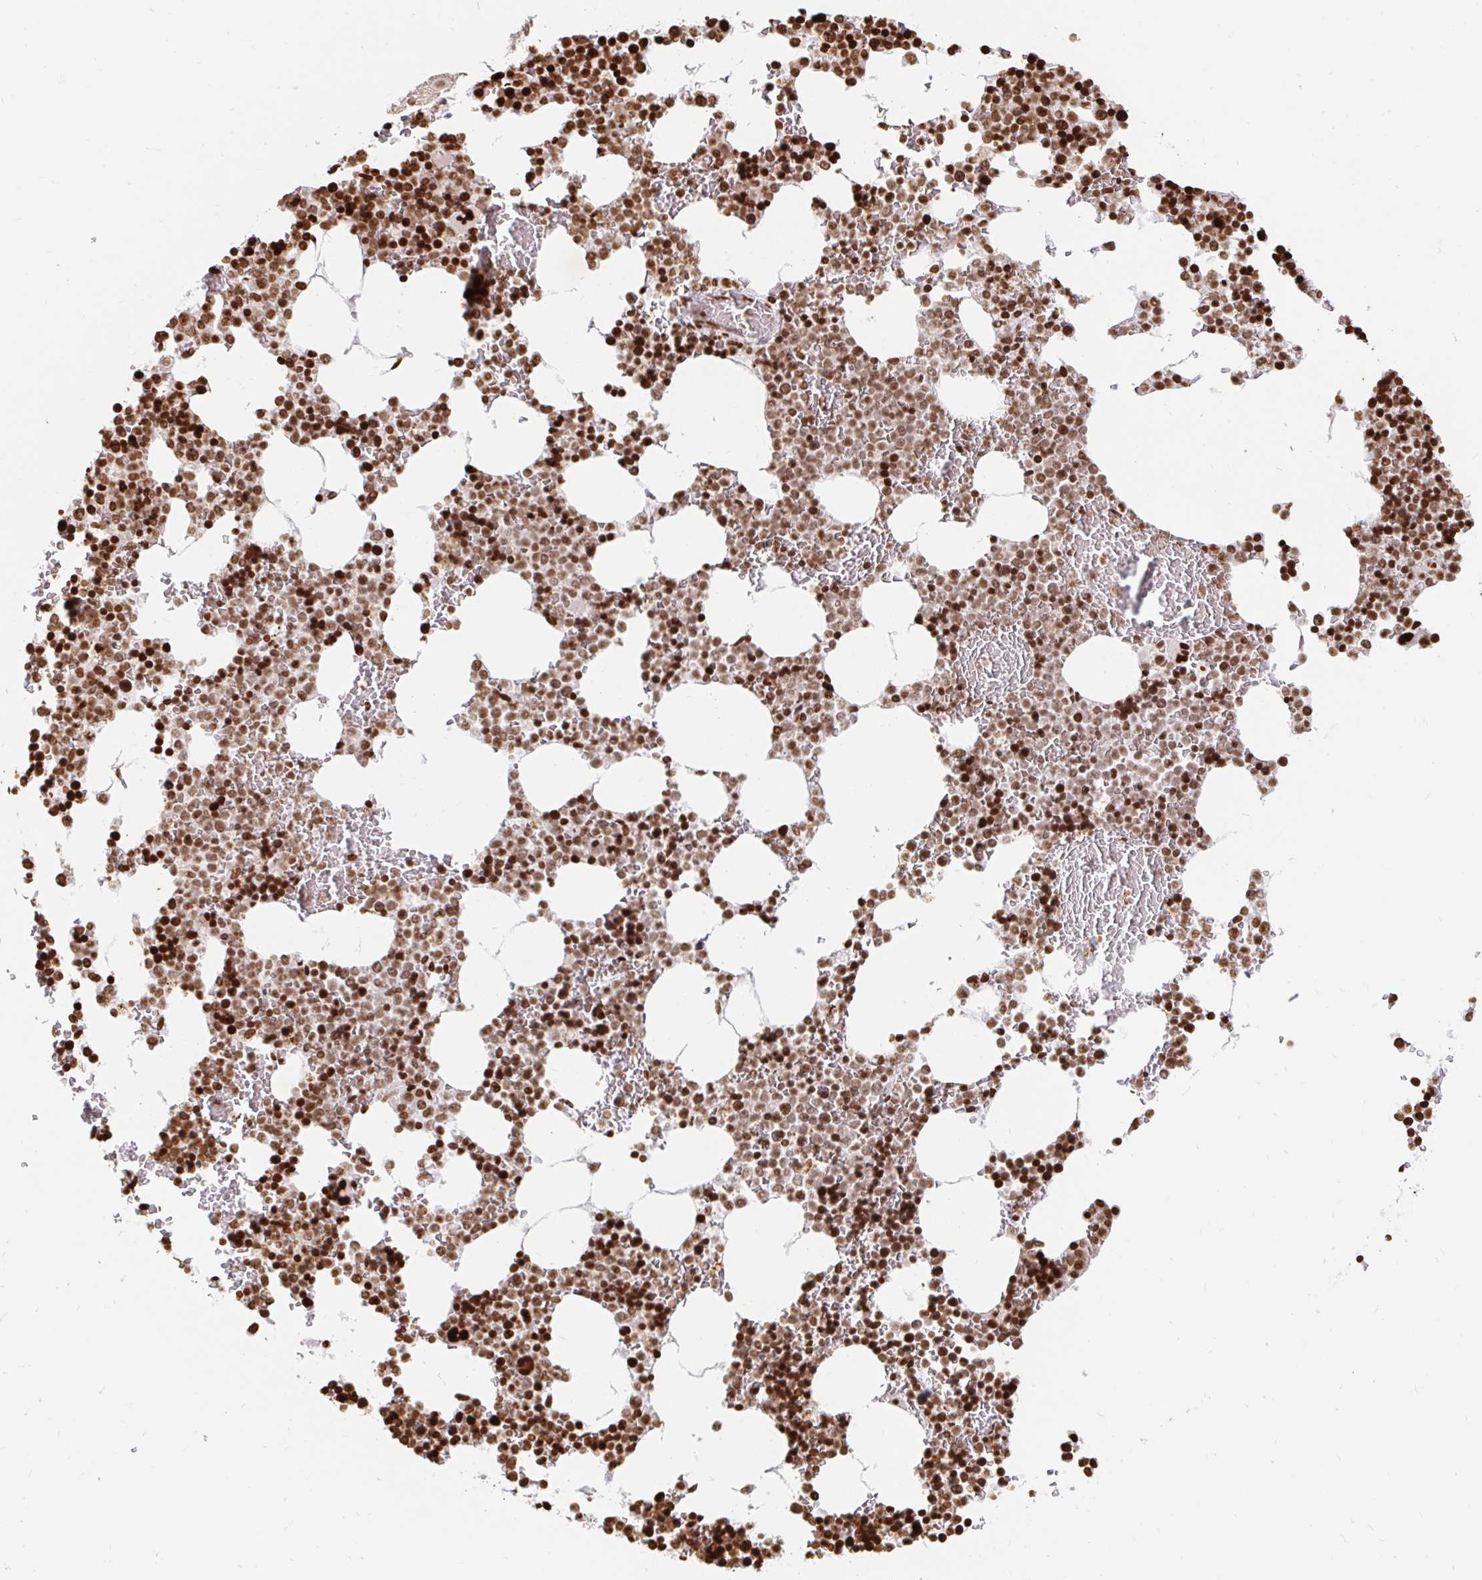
{"staining": {"intensity": "strong", "quantity": ">75%", "location": "nuclear"}, "tissue": "bone marrow", "cell_type": "Hematopoietic cells", "image_type": "normal", "snomed": [{"axis": "morphology", "description": "Normal tissue, NOS"}, {"axis": "topography", "description": "Bone marrow"}], "caption": "DAB (3,3'-diaminobenzidine) immunohistochemical staining of benign bone marrow shows strong nuclear protein positivity in approximately >75% of hematopoietic cells.", "gene": "H2BC5", "patient": {"sex": "female", "age": 42}}